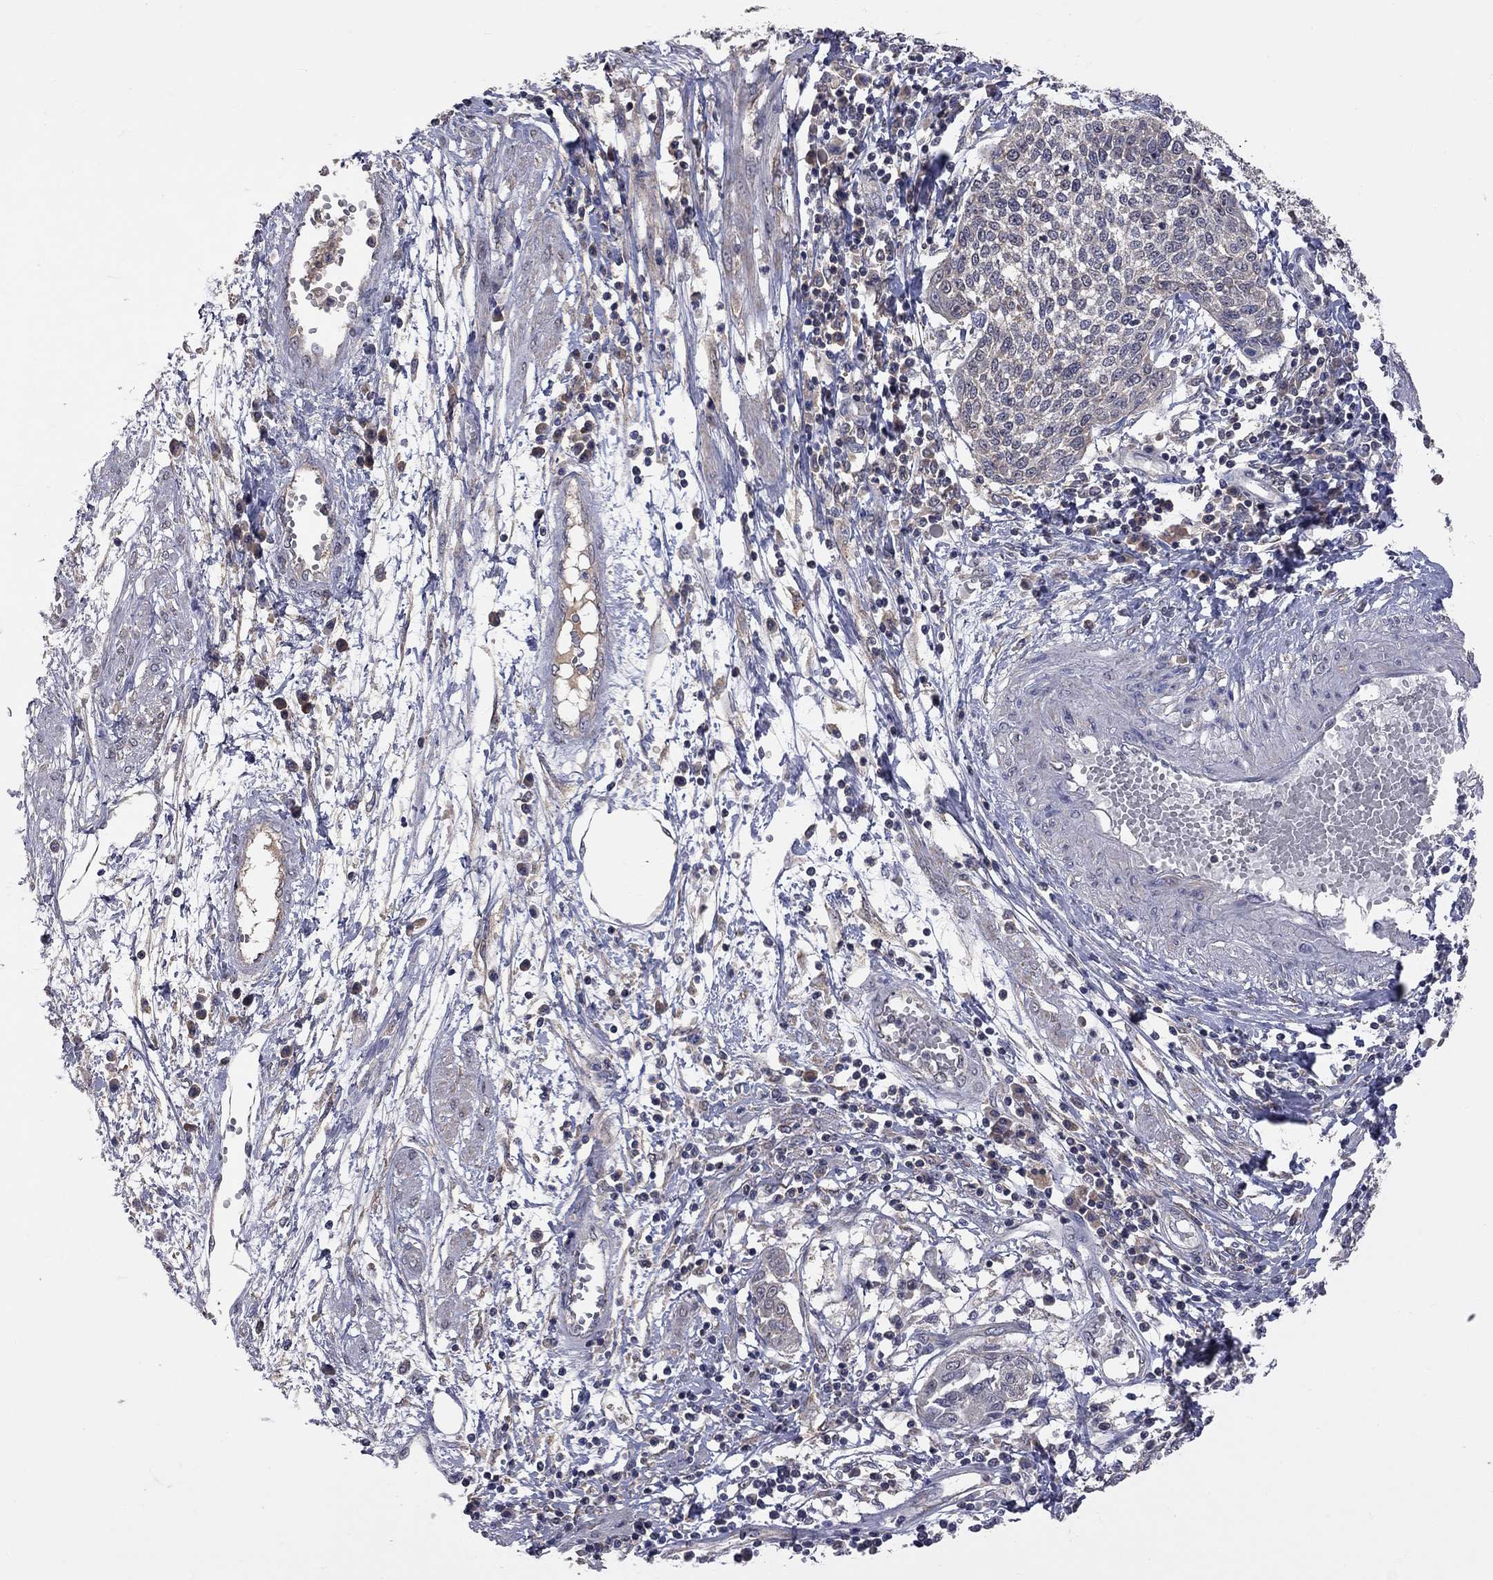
{"staining": {"intensity": "negative", "quantity": "none", "location": "none"}, "tissue": "cervical cancer", "cell_type": "Tumor cells", "image_type": "cancer", "snomed": [{"axis": "morphology", "description": "Squamous cell carcinoma, NOS"}, {"axis": "topography", "description": "Cervix"}], "caption": "The image displays no staining of tumor cells in squamous cell carcinoma (cervical).", "gene": "HTR6", "patient": {"sex": "female", "age": 34}}